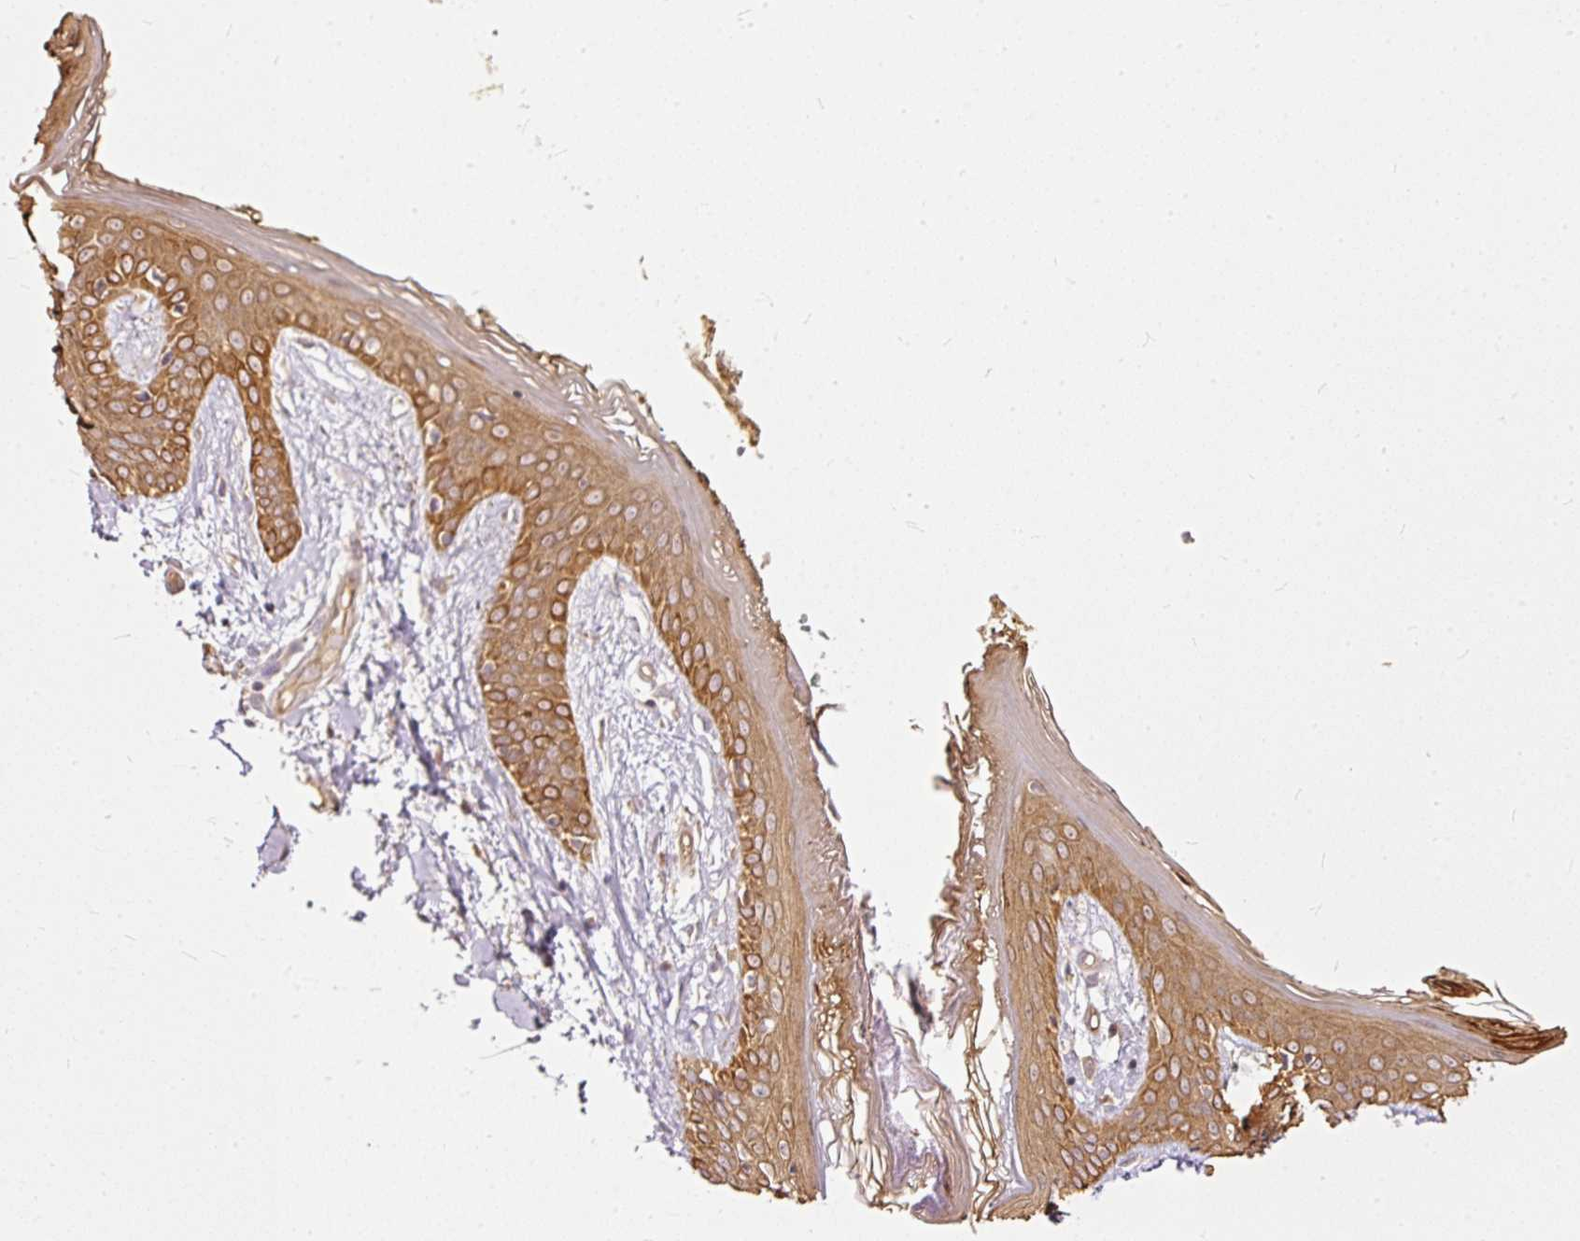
{"staining": {"intensity": "moderate", "quantity": "25%-75%", "location": "cytoplasmic/membranous"}, "tissue": "skin", "cell_type": "Fibroblasts", "image_type": "normal", "snomed": [{"axis": "morphology", "description": "Normal tissue, NOS"}, {"axis": "topography", "description": "Skin"}], "caption": "IHC (DAB (3,3'-diaminobenzidine)) staining of normal skin shows moderate cytoplasmic/membranous protein positivity in about 25%-75% of fibroblasts.", "gene": "MIF4GD", "patient": {"sex": "female", "age": 34}}